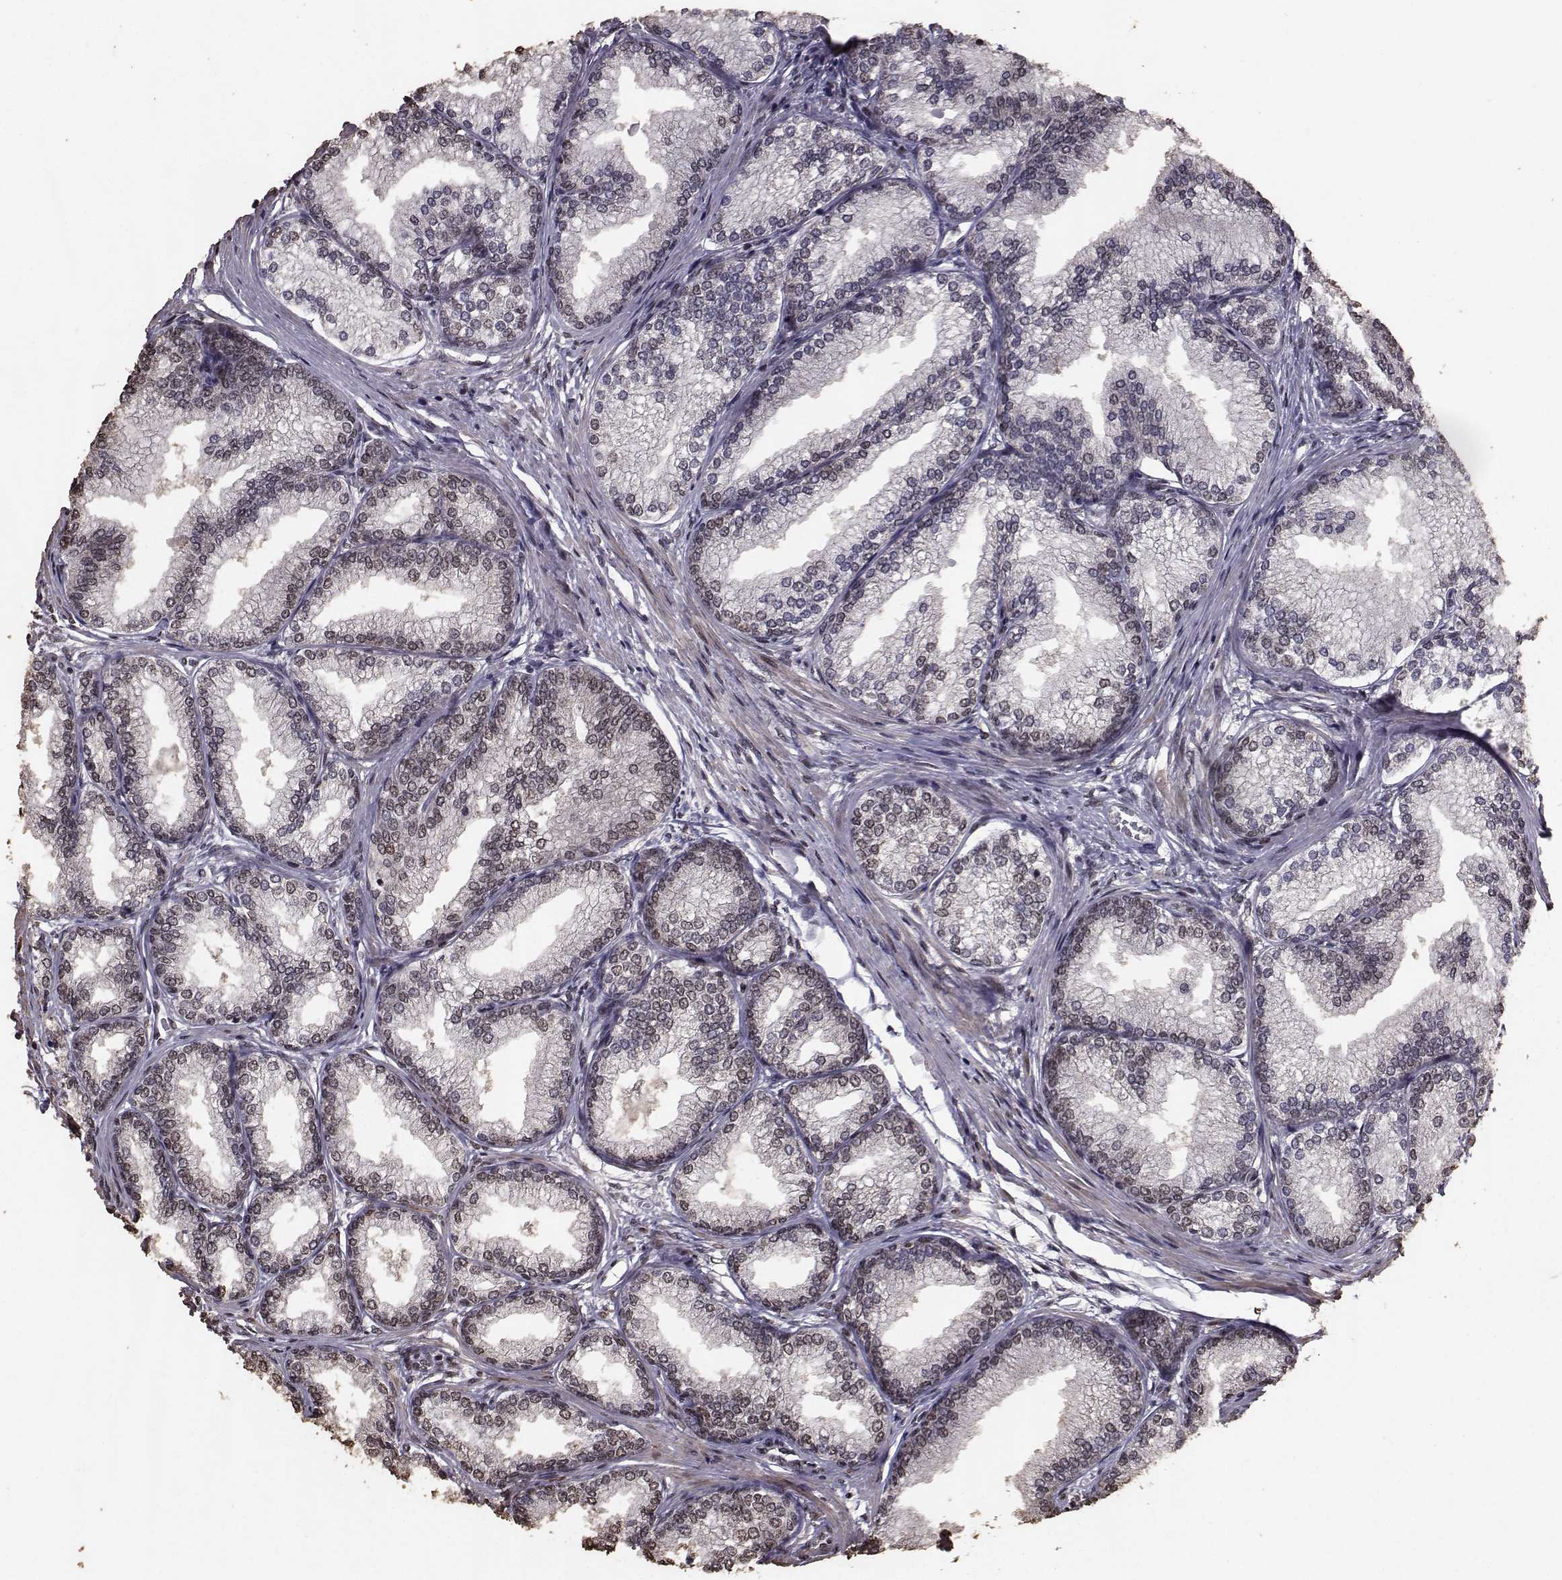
{"staining": {"intensity": "strong", "quantity": "25%-75%", "location": "nuclear"}, "tissue": "prostate", "cell_type": "Glandular cells", "image_type": "normal", "snomed": [{"axis": "morphology", "description": "Normal tissue, NOS"}, {"axis": "topography", "description": "Prostate"}], "caption": "DAB (3,3'-diaminobenzidine) immunohistochemical staining of benign prostate displays strong nuclear protein positivity in approximately 25%-75% of glandular cells. (IHC, brightfield microscopy, high magnification).", "gene": "SF1", "patient": {"sex": "male", "age": 72}}